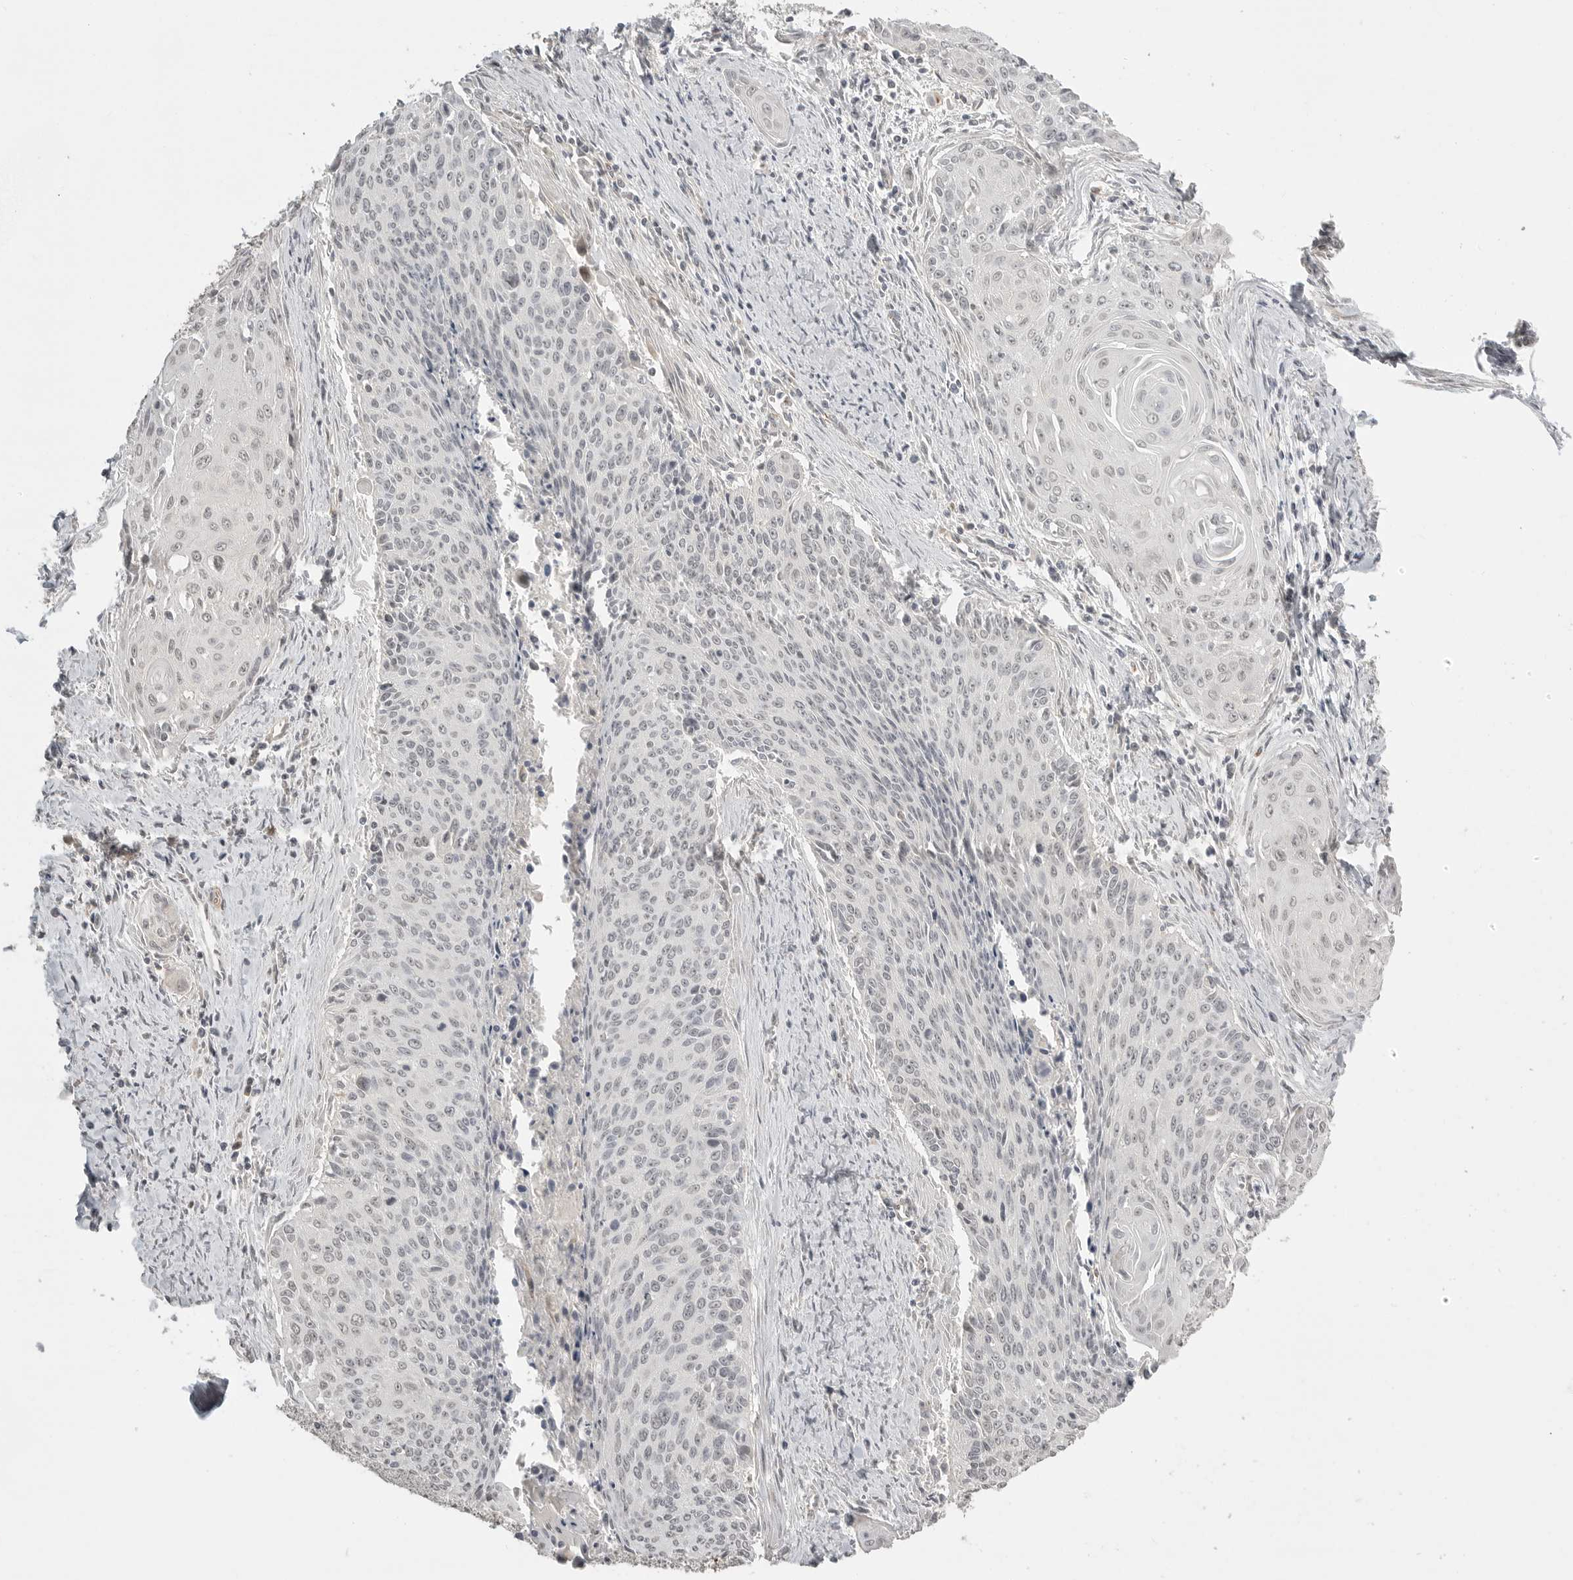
{"staining": {"intensity": "negative", "quantity": "none", "location": "none"}, "tissue": "cervical cancer", "cell_type": "Tumor cells", "image_type": "cancer", "snomed": [{"axis": "morphology", "description": "Squamous cell carcinoma, NOS"}, {"axis": "topography", "description": "Cervix"}], "caption": "Human squamous cell carcinoma (cervical) stained for a protein using immunohistochemistry (IHC) displays no positivity in tumor cells.", "gene": "SMG8", "patient": {"sex": "female", "age": 55}}